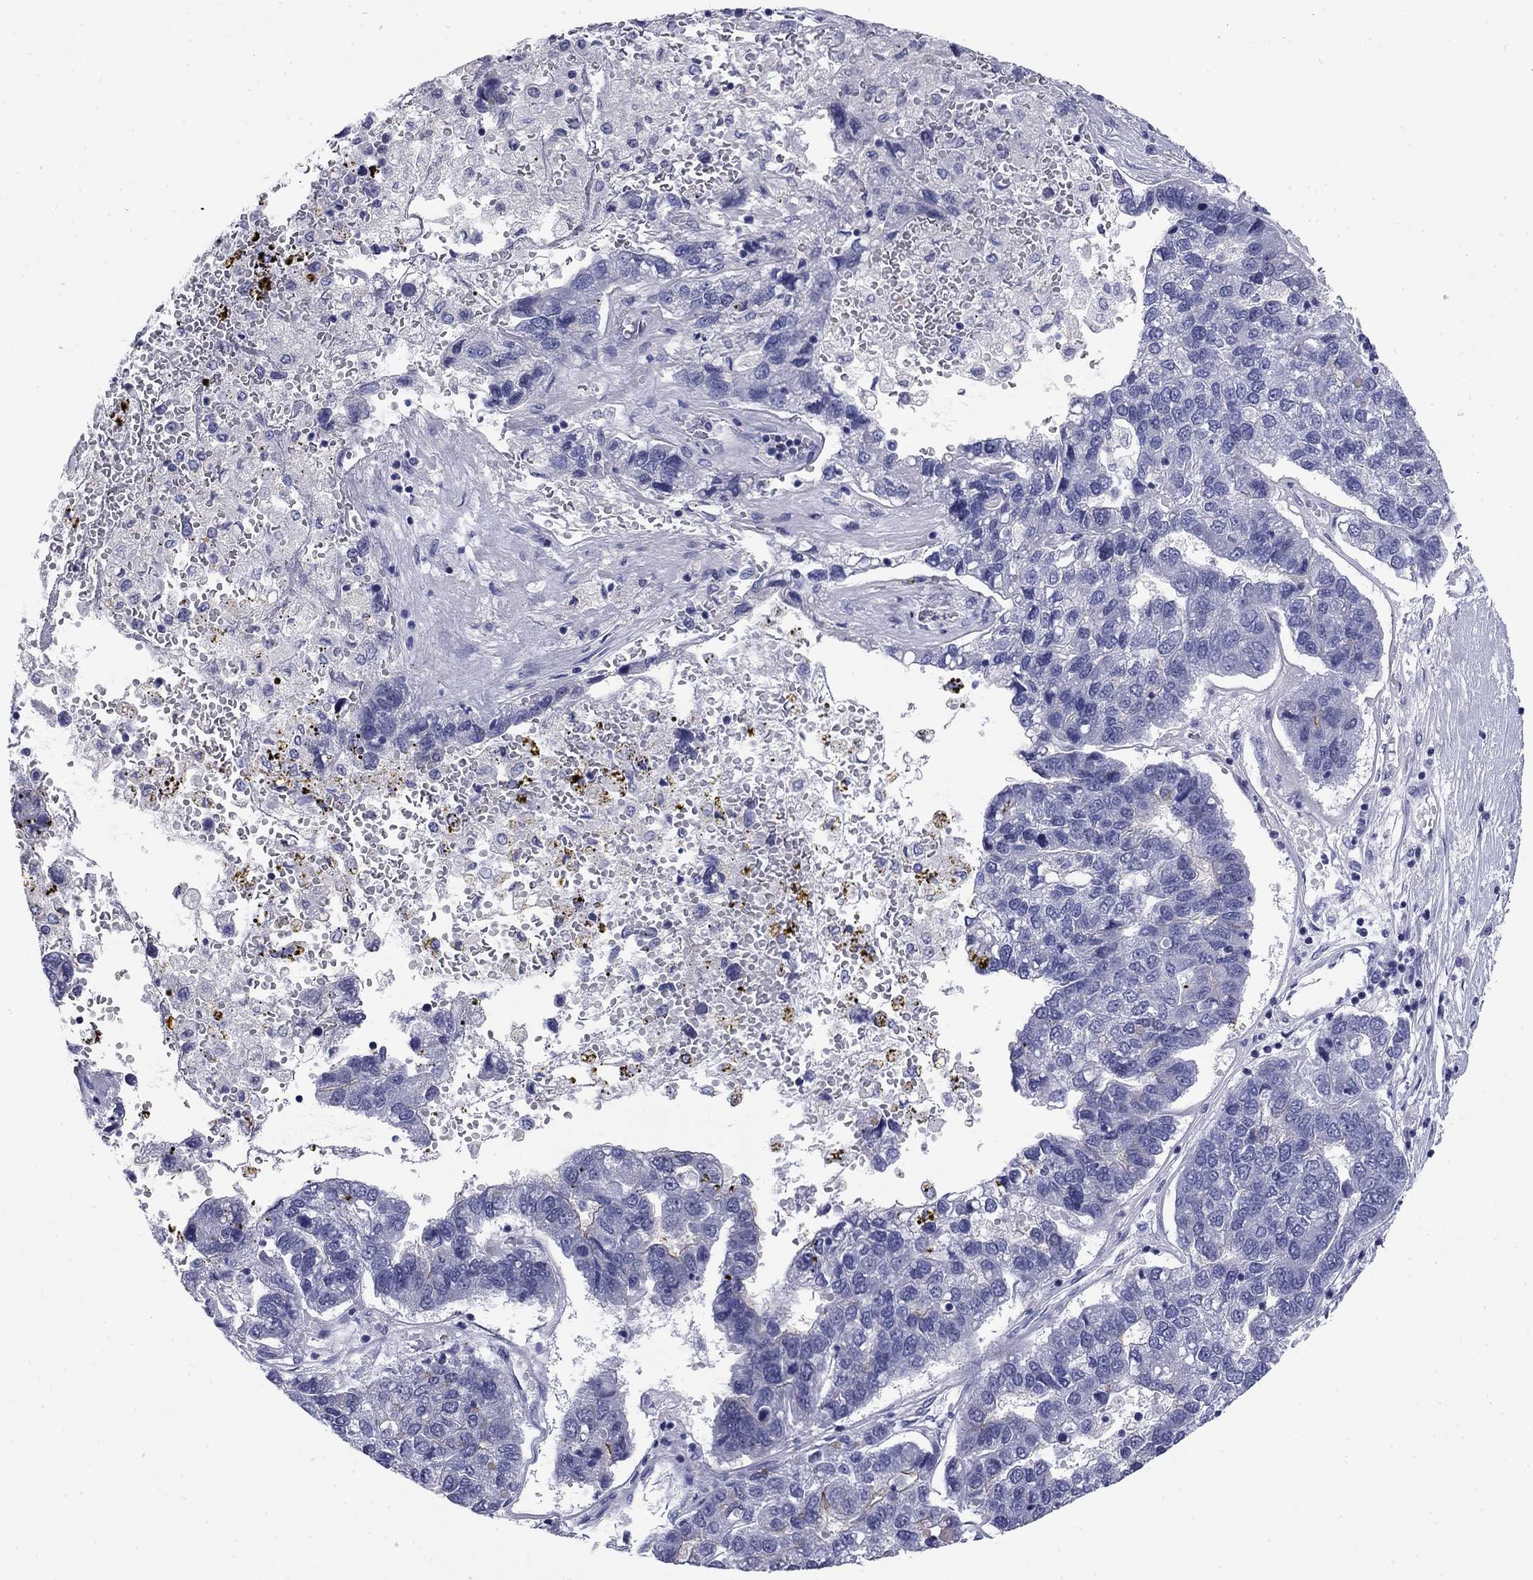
{"staining": {"intensity": "negative", "quantity": "none", "location": "none"}, "tissue": "pancreatic cancer", "cell_type": "Tumor cells", "image_type": "cancer", "snomed": [{"axis": "morphology", "description": "Adenocarcinoma, NOS"}, {"axis": "topography", "description": "Pancreas"}], "caption": "Immunohistochemistry (IHC) image of neoplastic tissue: human pancreatic adenocarcinoma stained with DAB (3,3'-diaminobenzidine) exhibits no significant protein expression in tumor cells.", "gene": "ABCC2", "patient": {"sex": "female", "age": 61}}